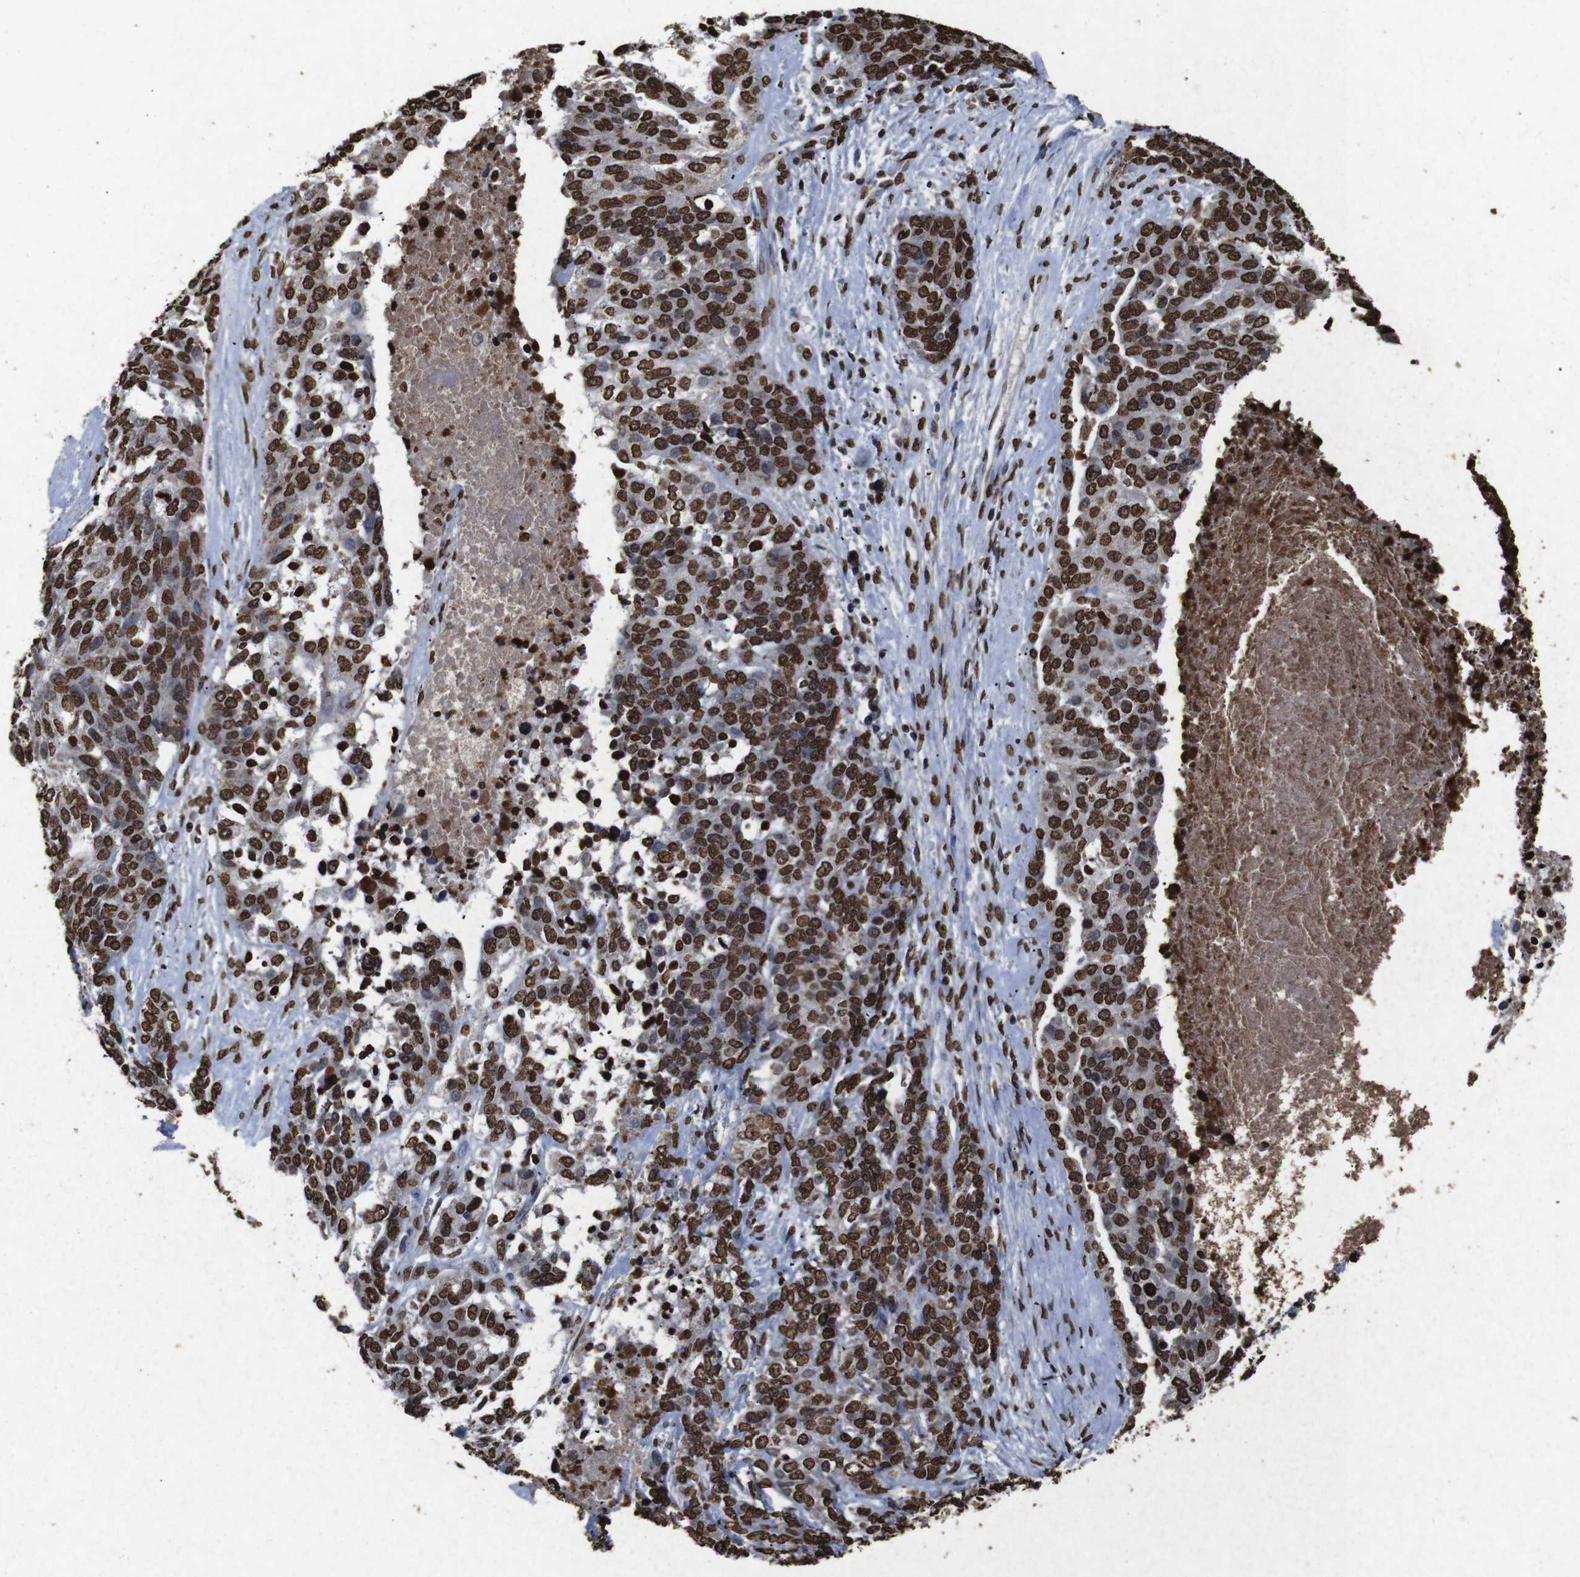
{"staining": {"intensity": "strong", "quantity": ">75%", "location": "nuclear"}, "tissue": "ovarian cancer", "cell_type": "Tumor cells", "image_type": "cancer", "snomed": [{"axis": "morphology", "description": "Cystadenocarcinoma, serous, NOS"}, {"axis": "topography", "description": "Ovary"}], "caption": "An image showing strong nuclear positivity in approximately >75% of tumor cells in ovarian cancer (serous cystadenocarcinoma), as visualized by brown immunohistochemical staining.", "gene": "MDM2", "patient": {"sex": "female", "age": 44}}